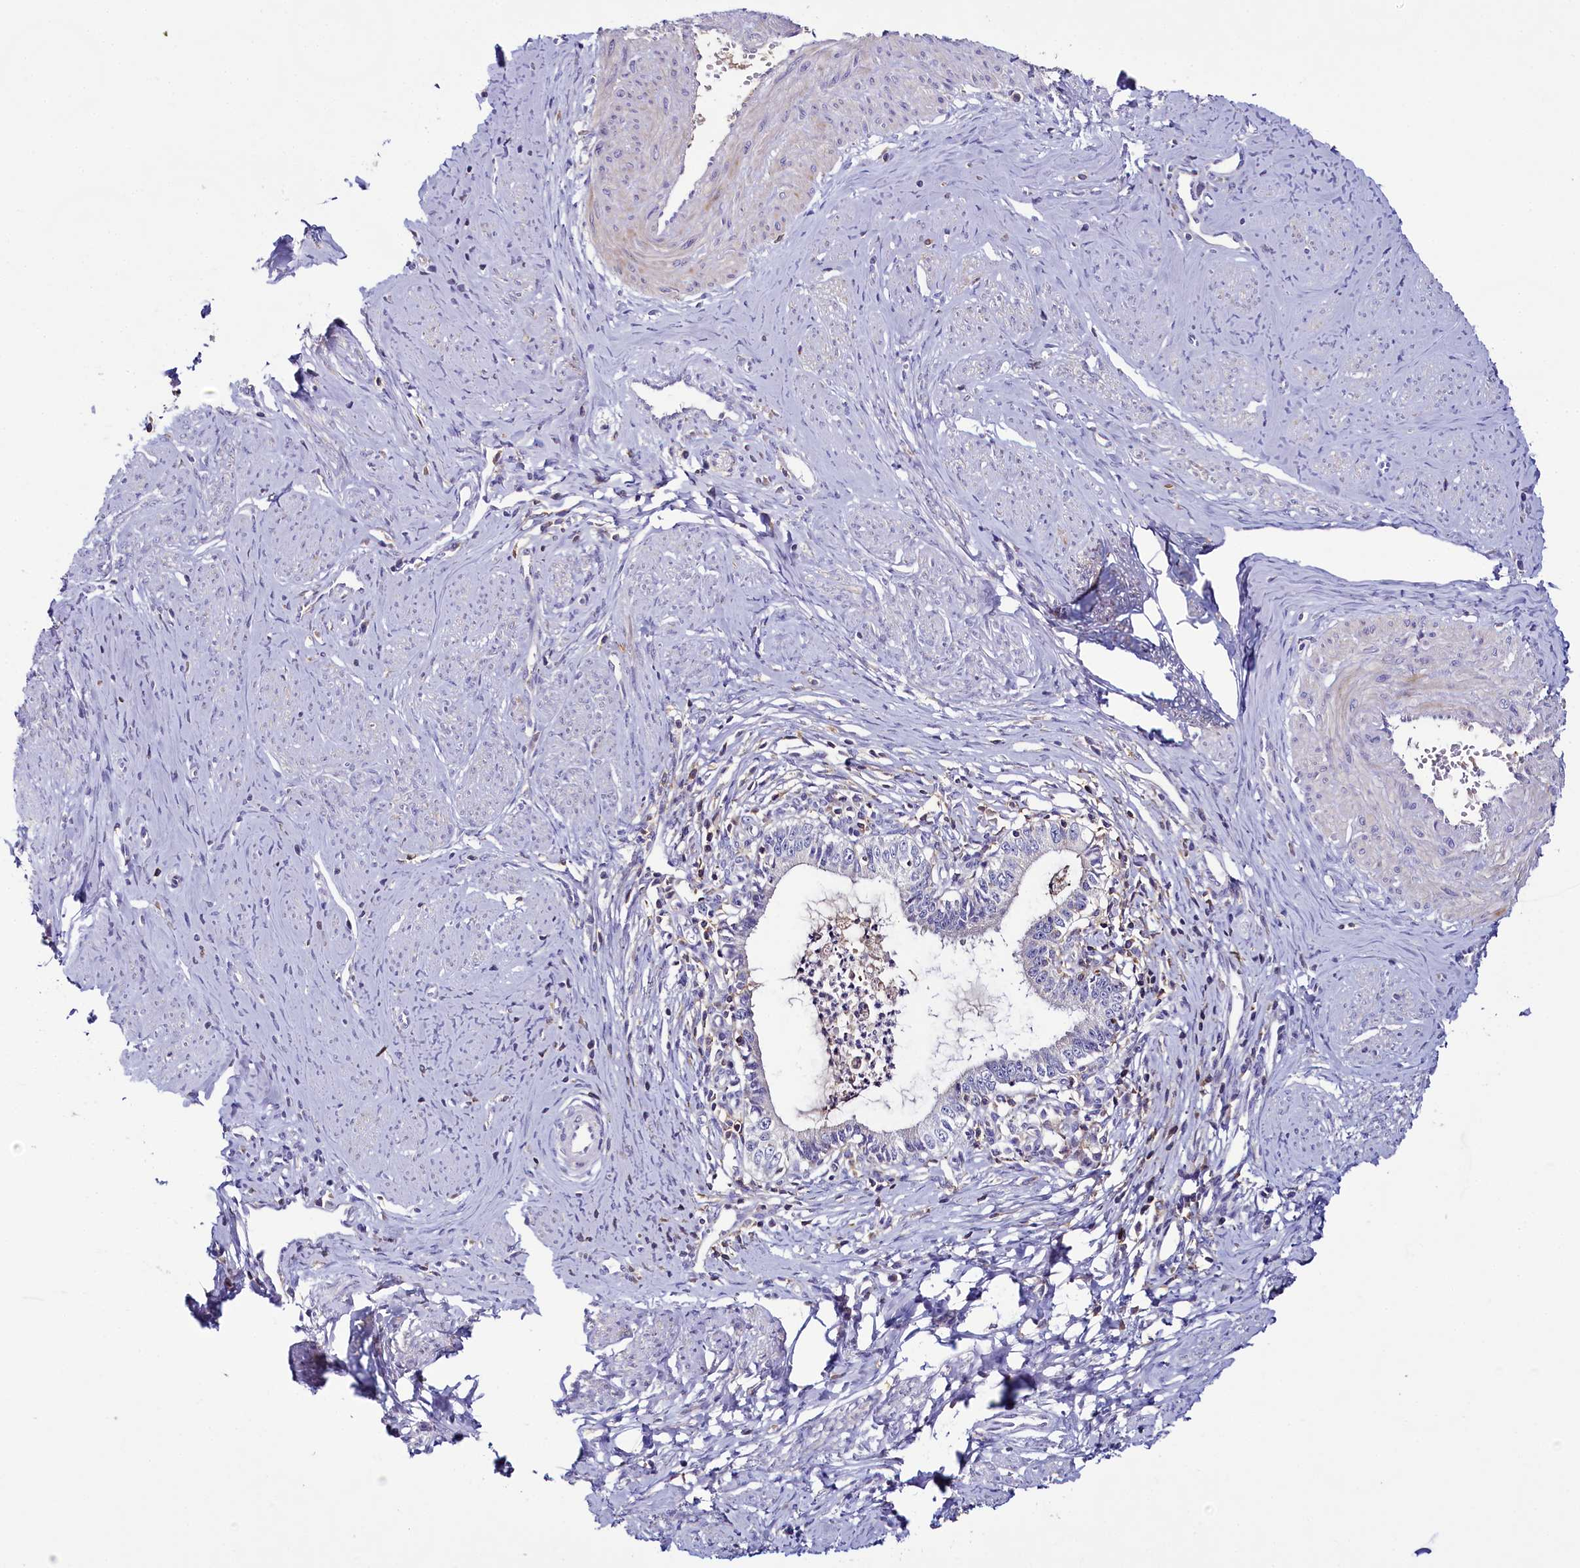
{"staining": {"intensity": "negative", "quantity": "none", "location": "none"}, "tissue": "cervical cancer", "cell_type": "Tumor cells", "image_type": "cancer", "snomed": [{"axis": "morphology", "description": "Adenocarcinoma, NOS"}, {"axis": "topography", "description": "Cervix"}], "caption": "Immunohistochemical staining of human cervical cancer (adenocarcinoma) exhibits no significant staining in tumor cells.", "gene": "FGFR2", "patient": {"sex": "female", "age": 36}}